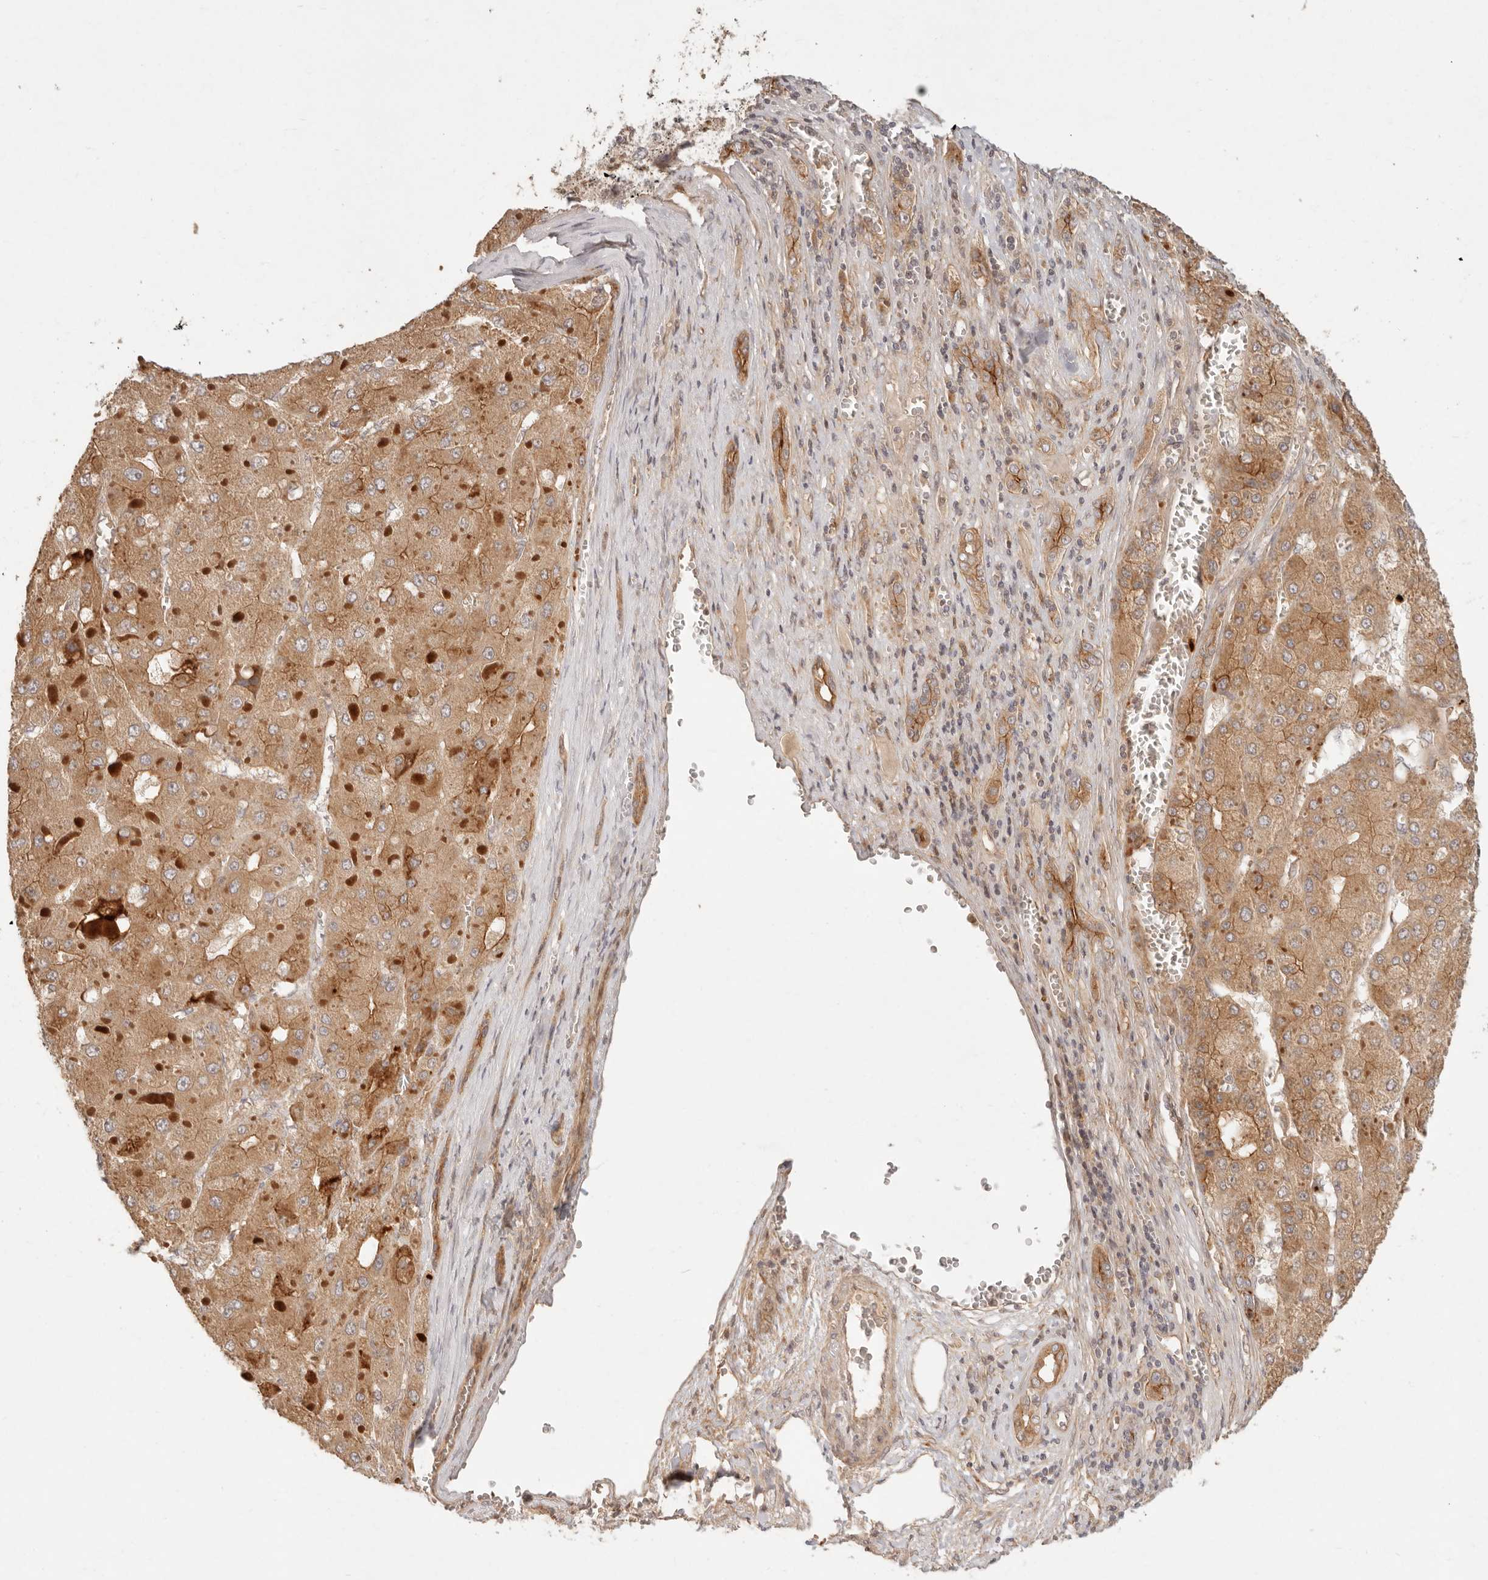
{"staining": {"intensity": "moderate", "quantity": ">75%", "location": "cytoplasmic/membranous"}, "tissue": "liver cancer", "cell_type": "Tumor cells", "image_type": "cancer", "snomed": [{"axis": "morphology", "description": "Carcinoma, Hepatocellular, NOS"}, {"axis": "topography", "description": "Liver"}], "caption": "IHC of liver cancer (hepatocellular carcinoma) displays medium levels of moderate cytoplasmic/membranous expression in about >75% of tumor cells. (brown staining indicates protein expression, while blue staining denotes nuclei).", "gene": "PPP1R3B", "patient": {"sex": "female", "age": 73}}